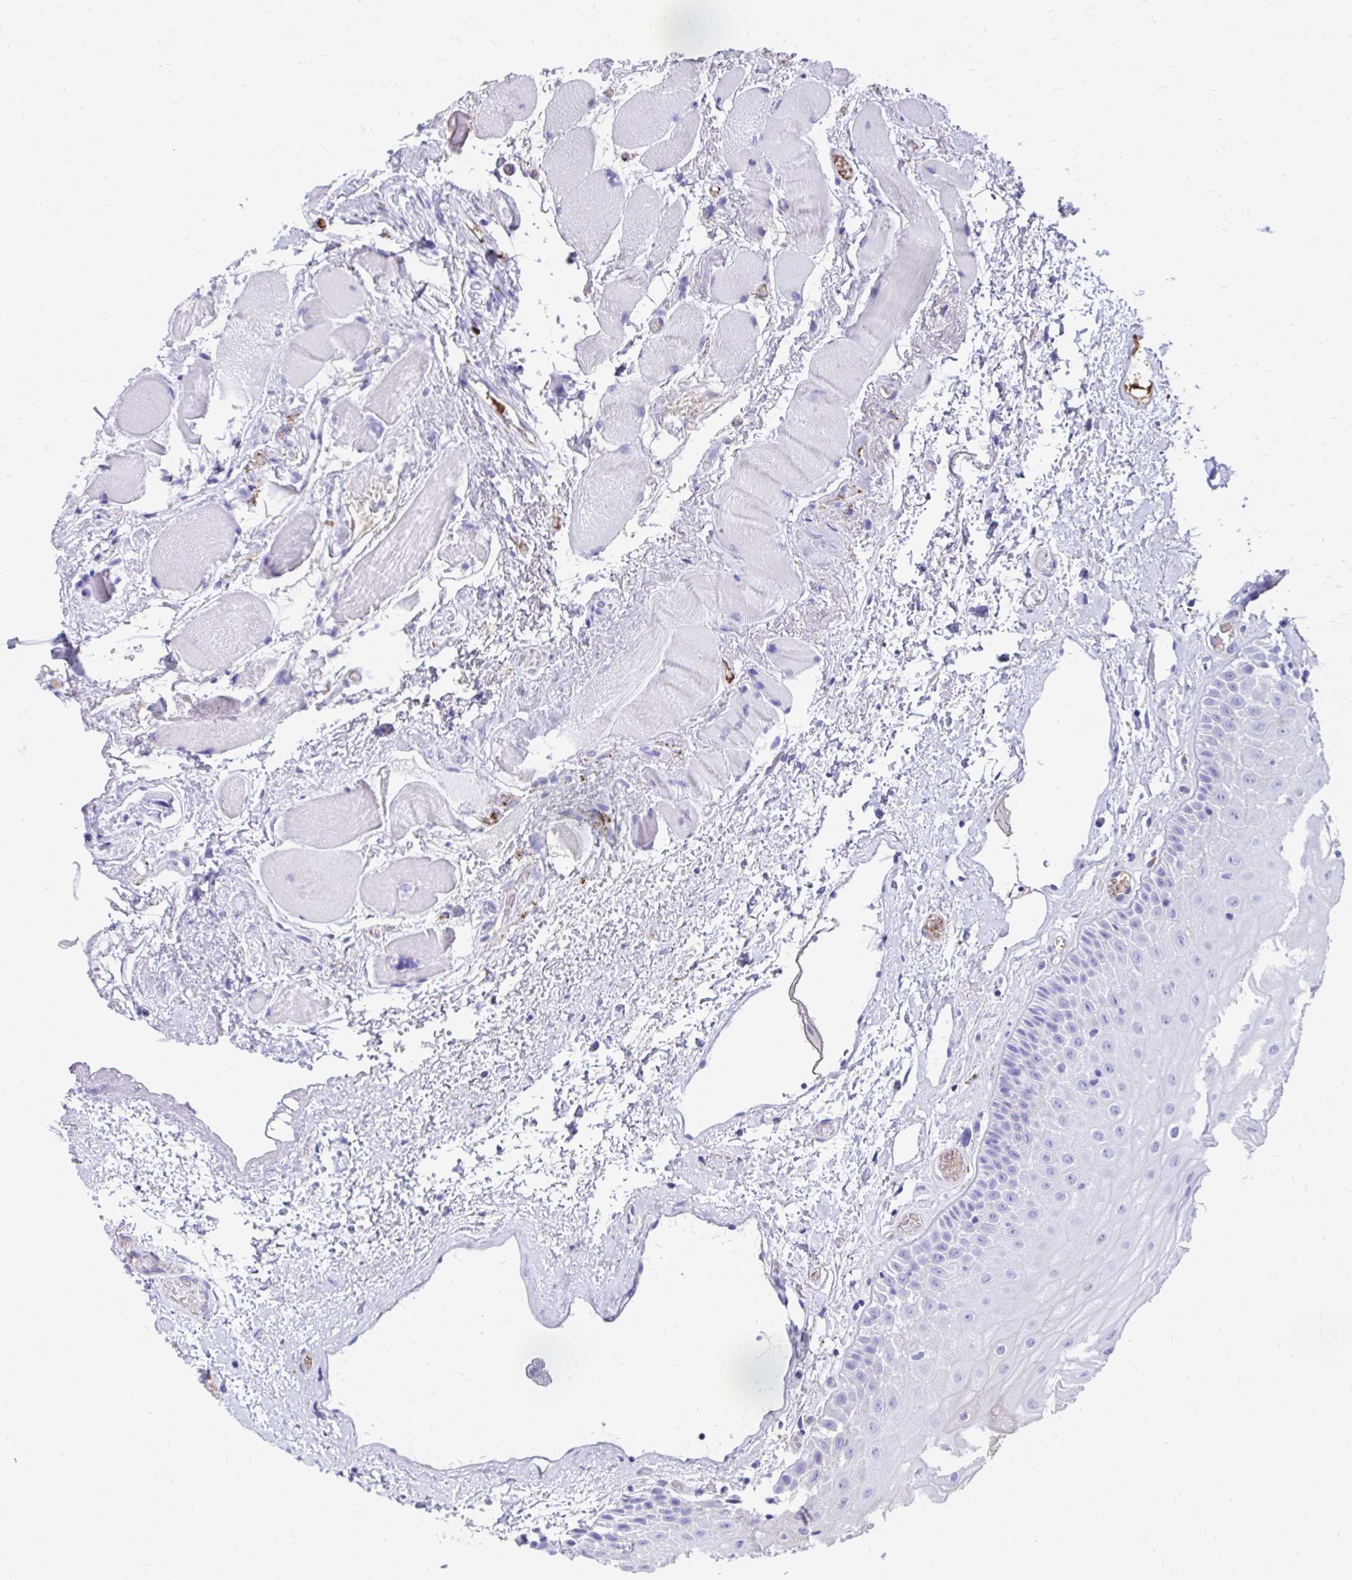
{"staining": {"intensity": "negative", "quantity": "none", "location": "none"}, "tissue": "oral mucosa", "cell_type": "Squamous epithelial cells", "image_type": "normal", "snomed": [{"axis": "morphology", "description": "Normal tissue, NOS"}, {"axis": "topography", "description": "Oral tissue"}], "caption": "Immunohistochemistry (IHC) image of benign oral mucosa stained for a protein (brown), which shows no staining in squamous epithelial cells.", "gene": "SMIM9", "patient": {"sex": "female", "age": 82}}